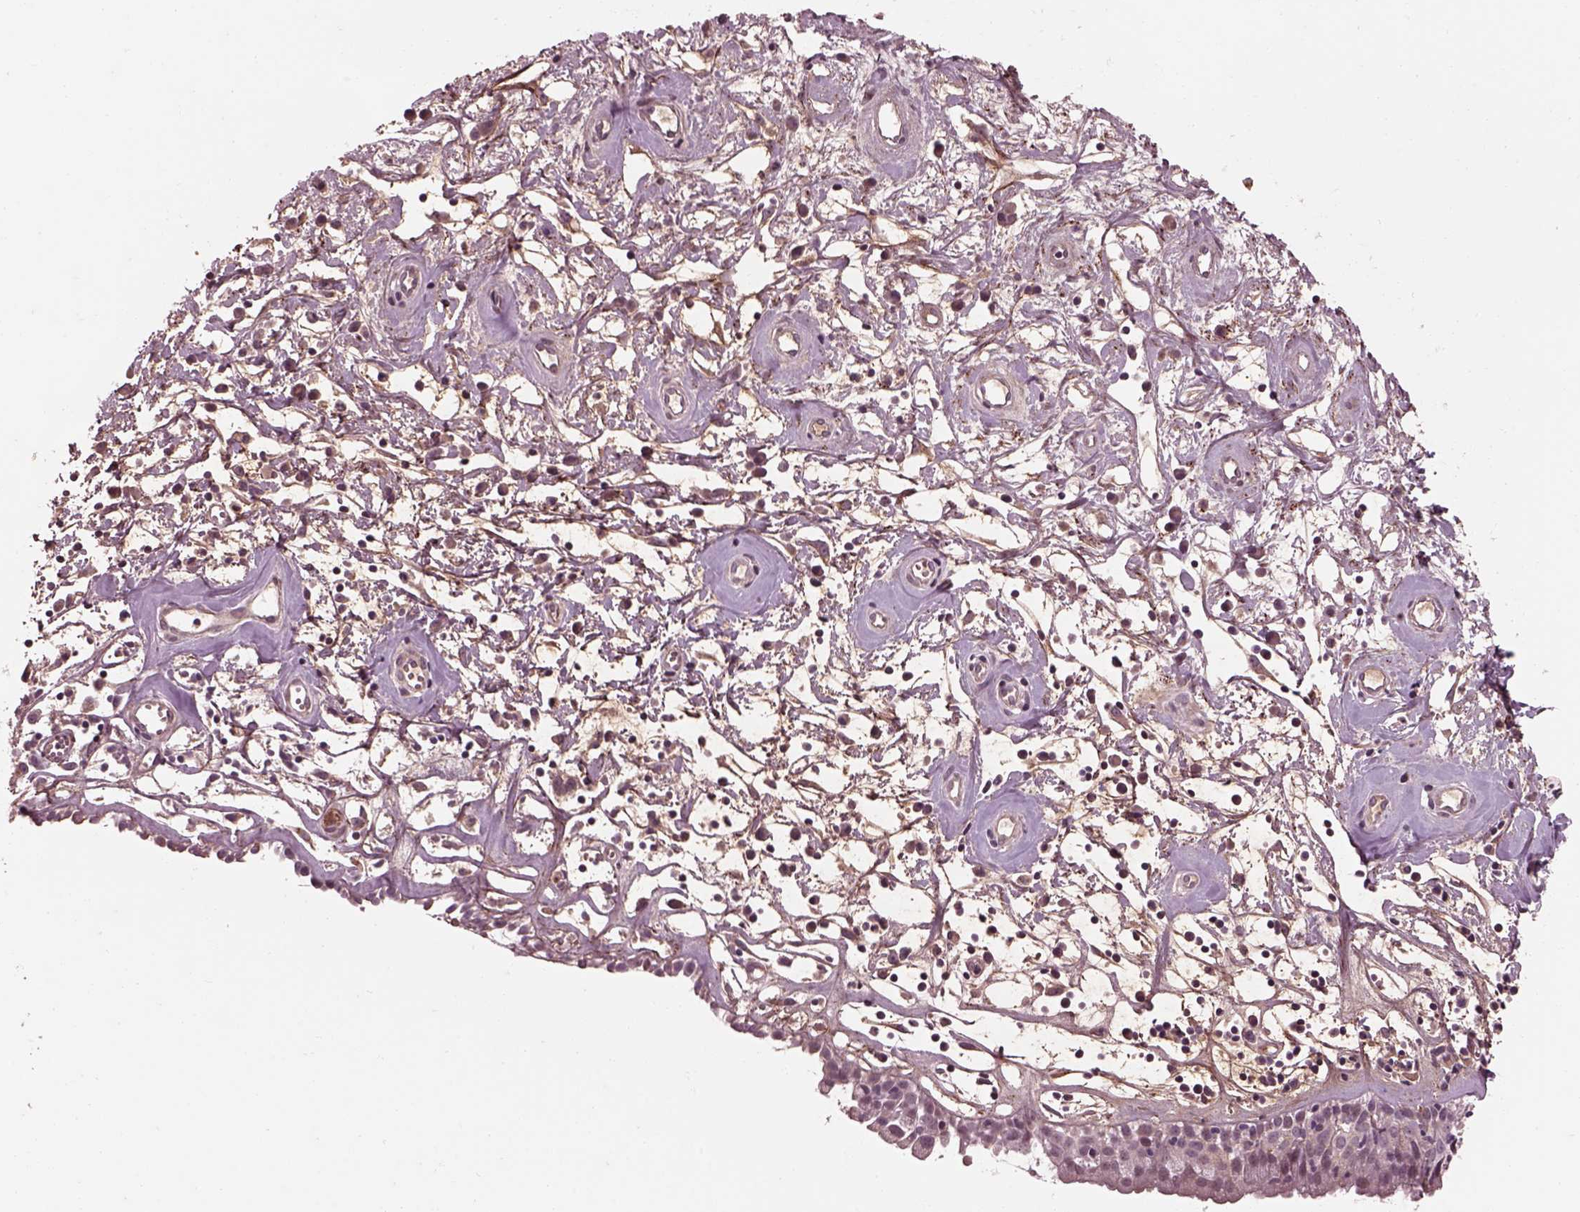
{"staining": {"intensity": "negative", "quantity": "none", "location": "none"}, "tissue": "nasopharynx", "cell_type": "Respiratory epithelial cells", "image_type": "normal", "snomed": [{"axis": "morphology", "description": "Normal tissue, NOS"}, {"axis": "topography", "description": "Nasopharynx"}], "caption": "This is an immunohistochemistry histopathology image of normal nasopharynx. There is no staining in respiratory epithelial cells.", "gene": "EFEMP1", "patient": {"sex": "male", "age": 77}}